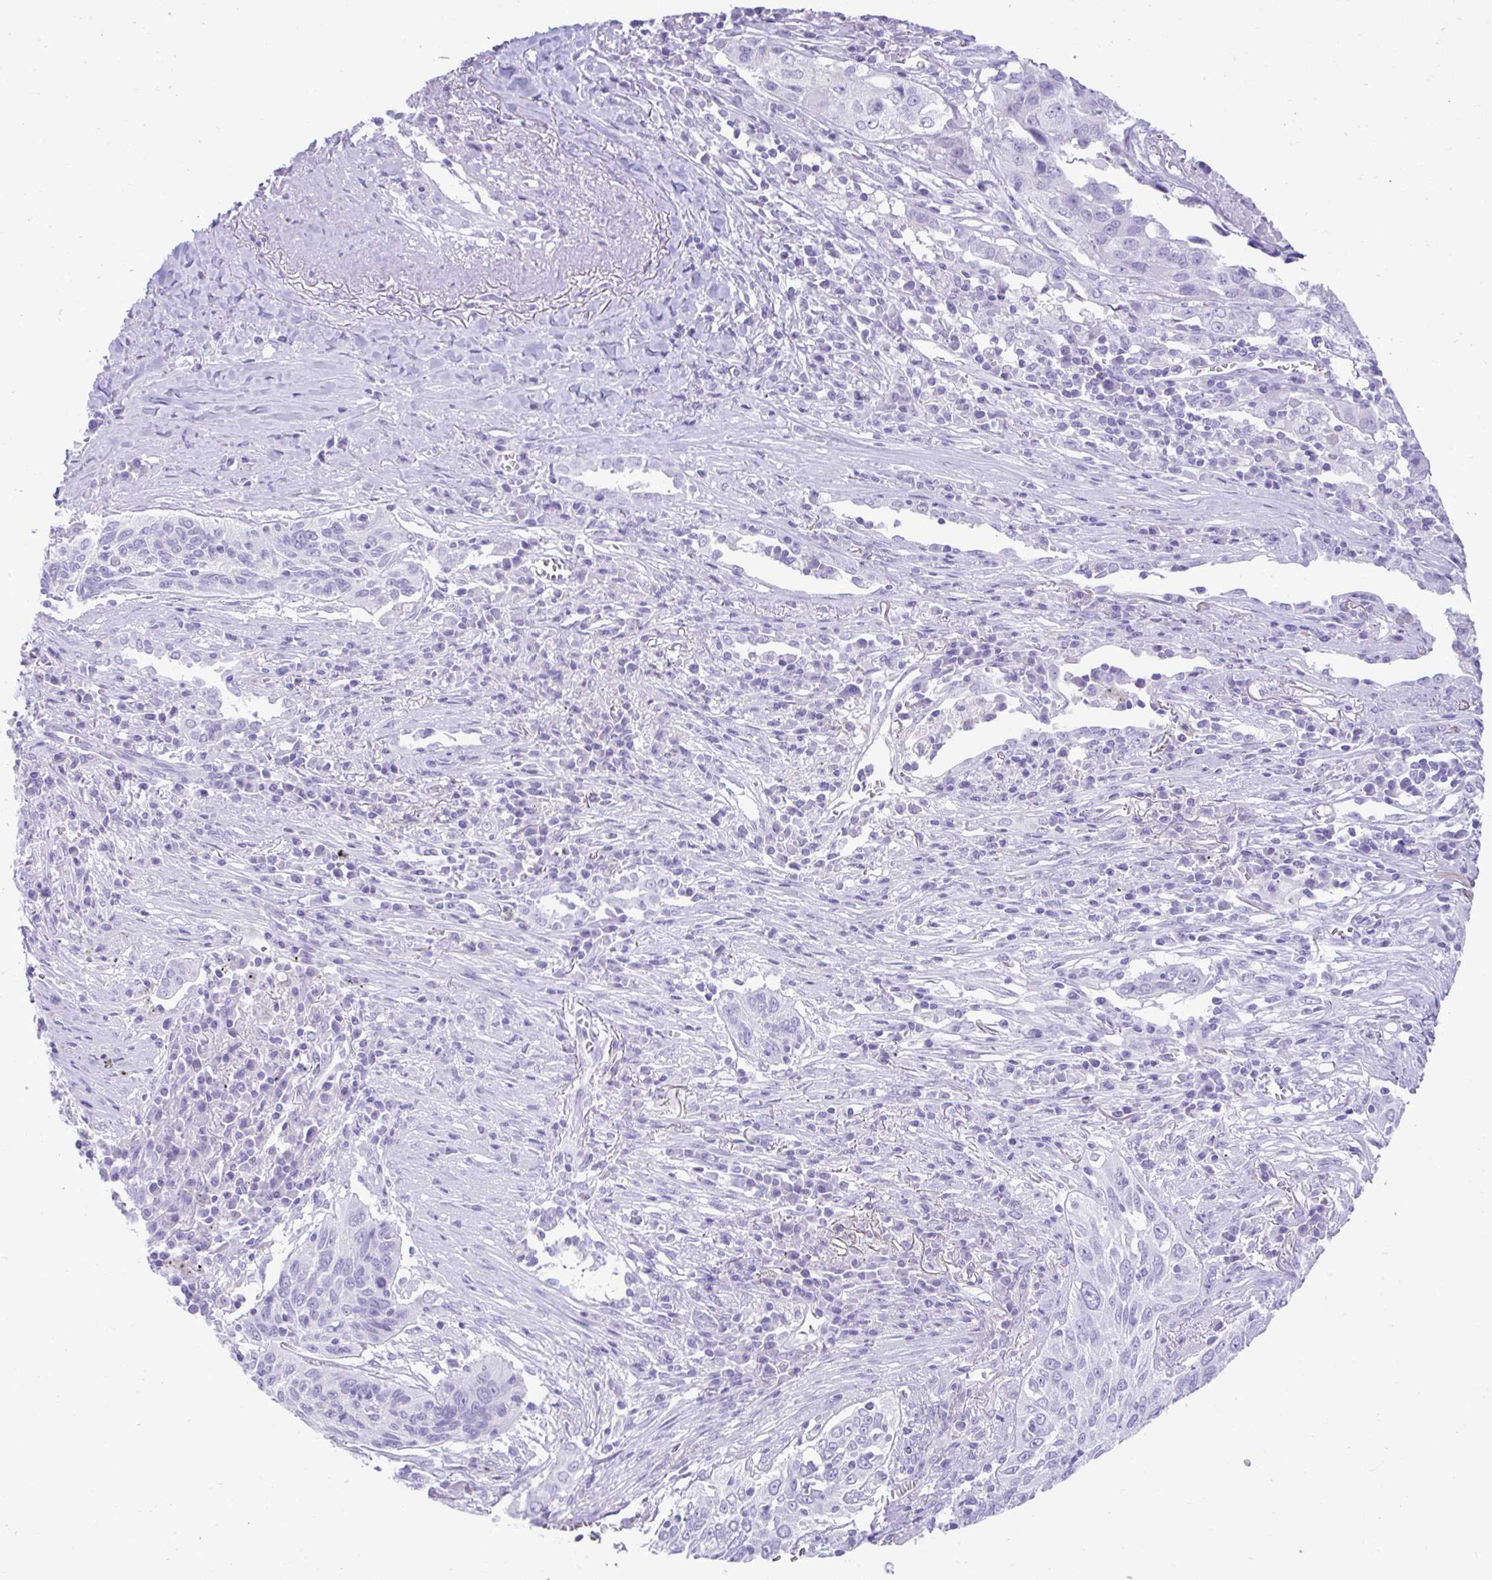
{"staining": {"intensity": "negative", "quantity": "none", "location": "none"}, "tissue": "lung cancer", "cell_type": "Tumor cells", "image_type": "cancer", "snomed": [{"axis": "morphology", "description": "Squamous cell carcinoma, NOS"}, {"axis": "topography", "description": "Lung"}], "caption": "Photomicrograph shows no significant protein staining in tumor cells of lung cancer (squamous cell carcinoma). (DAB (3,3'-diaminobenzidine) immunohistochemistry, high magnification).", "gene": "PSCA", "patient": {"sex": "female", "age": 66}}